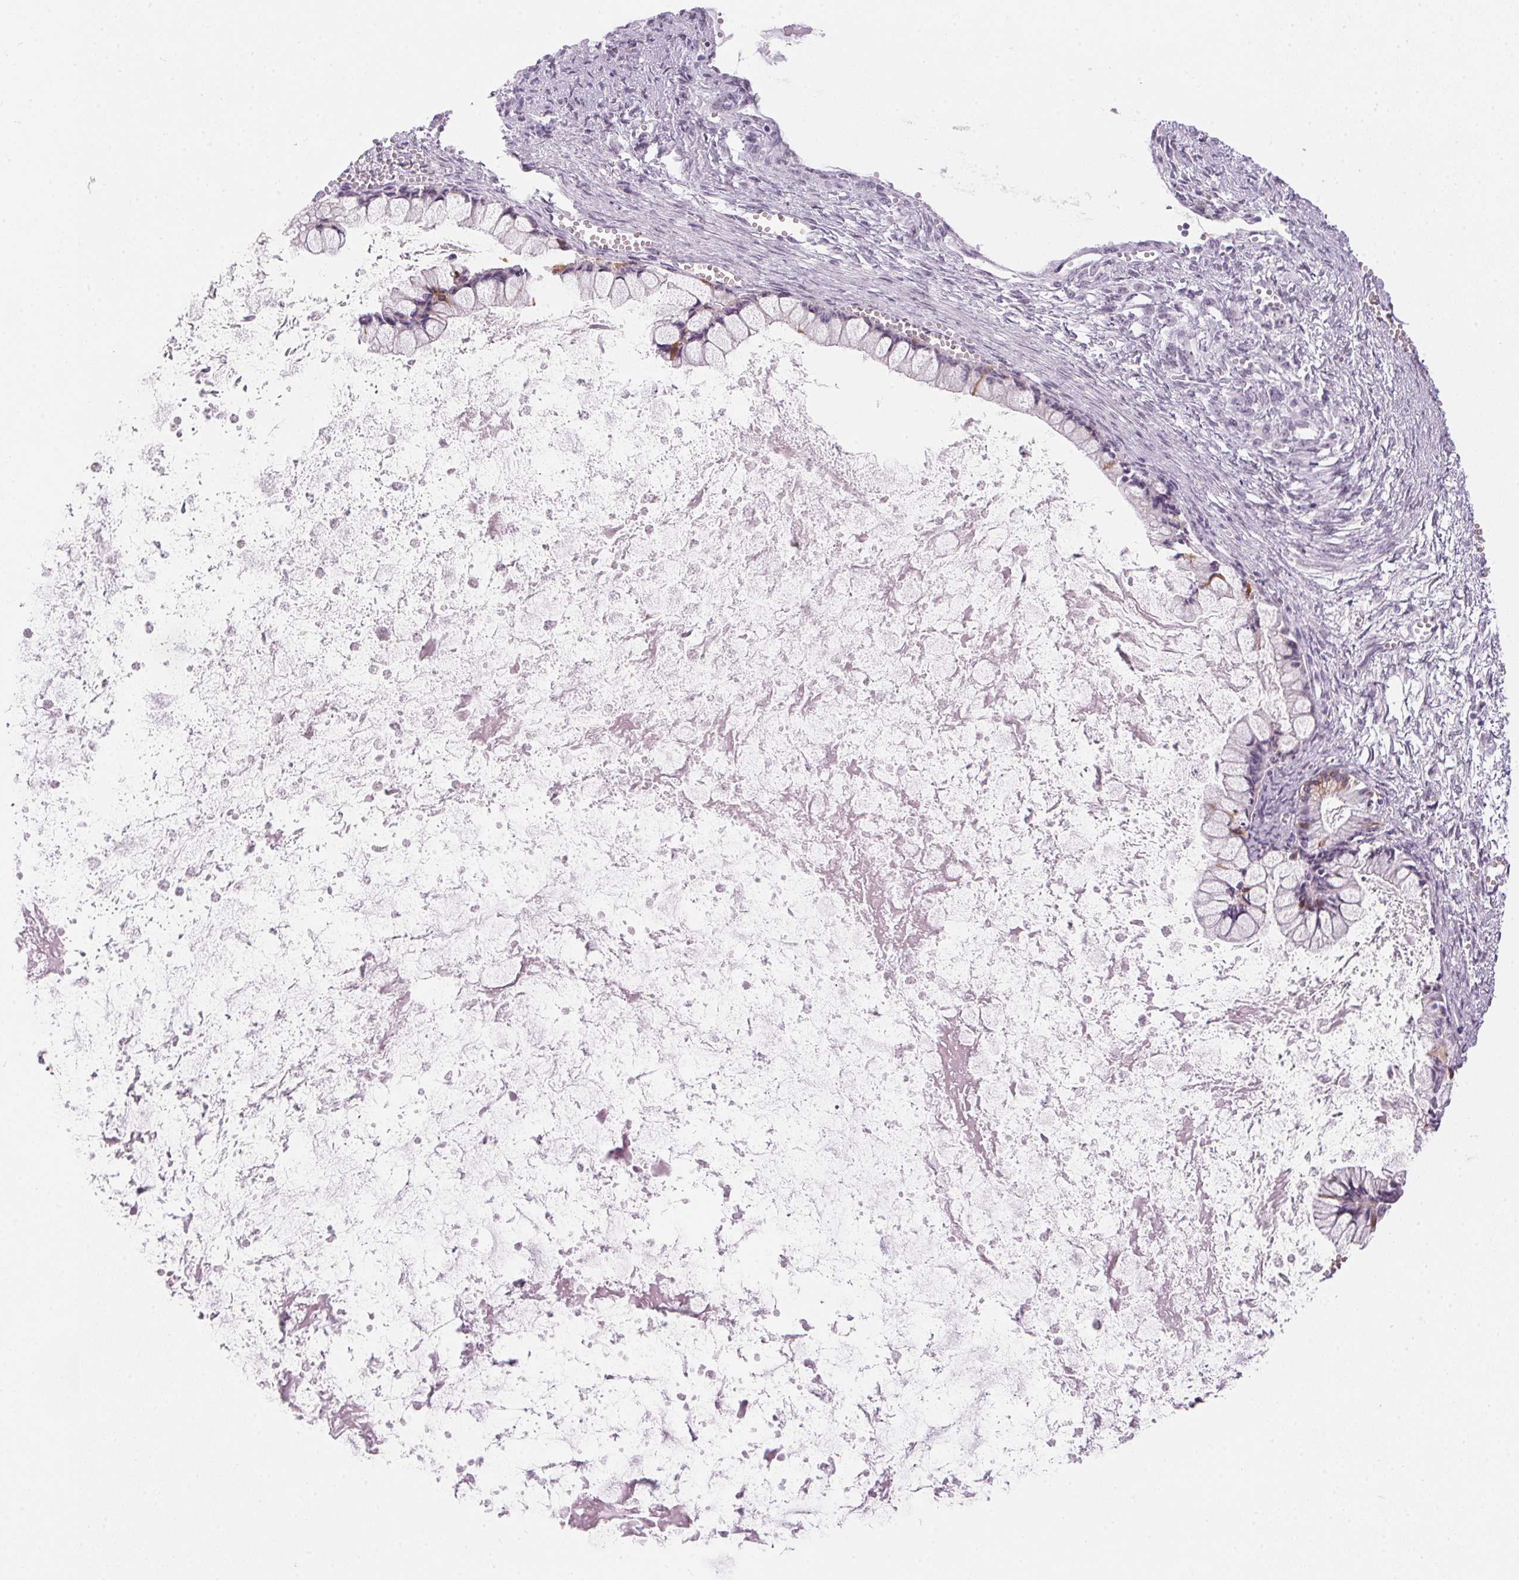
{"staining": {"intensity": "weak", "quantity": "<25%", "location": "cytoplasmic/membranous"}, "tissue": "ovarian cancer", "cell_type": "Tumor cells", "image_type": "cancer", "snomed": [{"axis": "morphology", "description": "Cystadenocarcinoma, mucinous, NOS"}, {"axis": "topography", "description": "Ovary"}], "caption": "The histopathology image reveals no staining of tumor cells in ovarian cancer (mucinous cystadenocarcinoma).", "gene": "CADPS", "patient": {"sex": "female", "age": 67}}